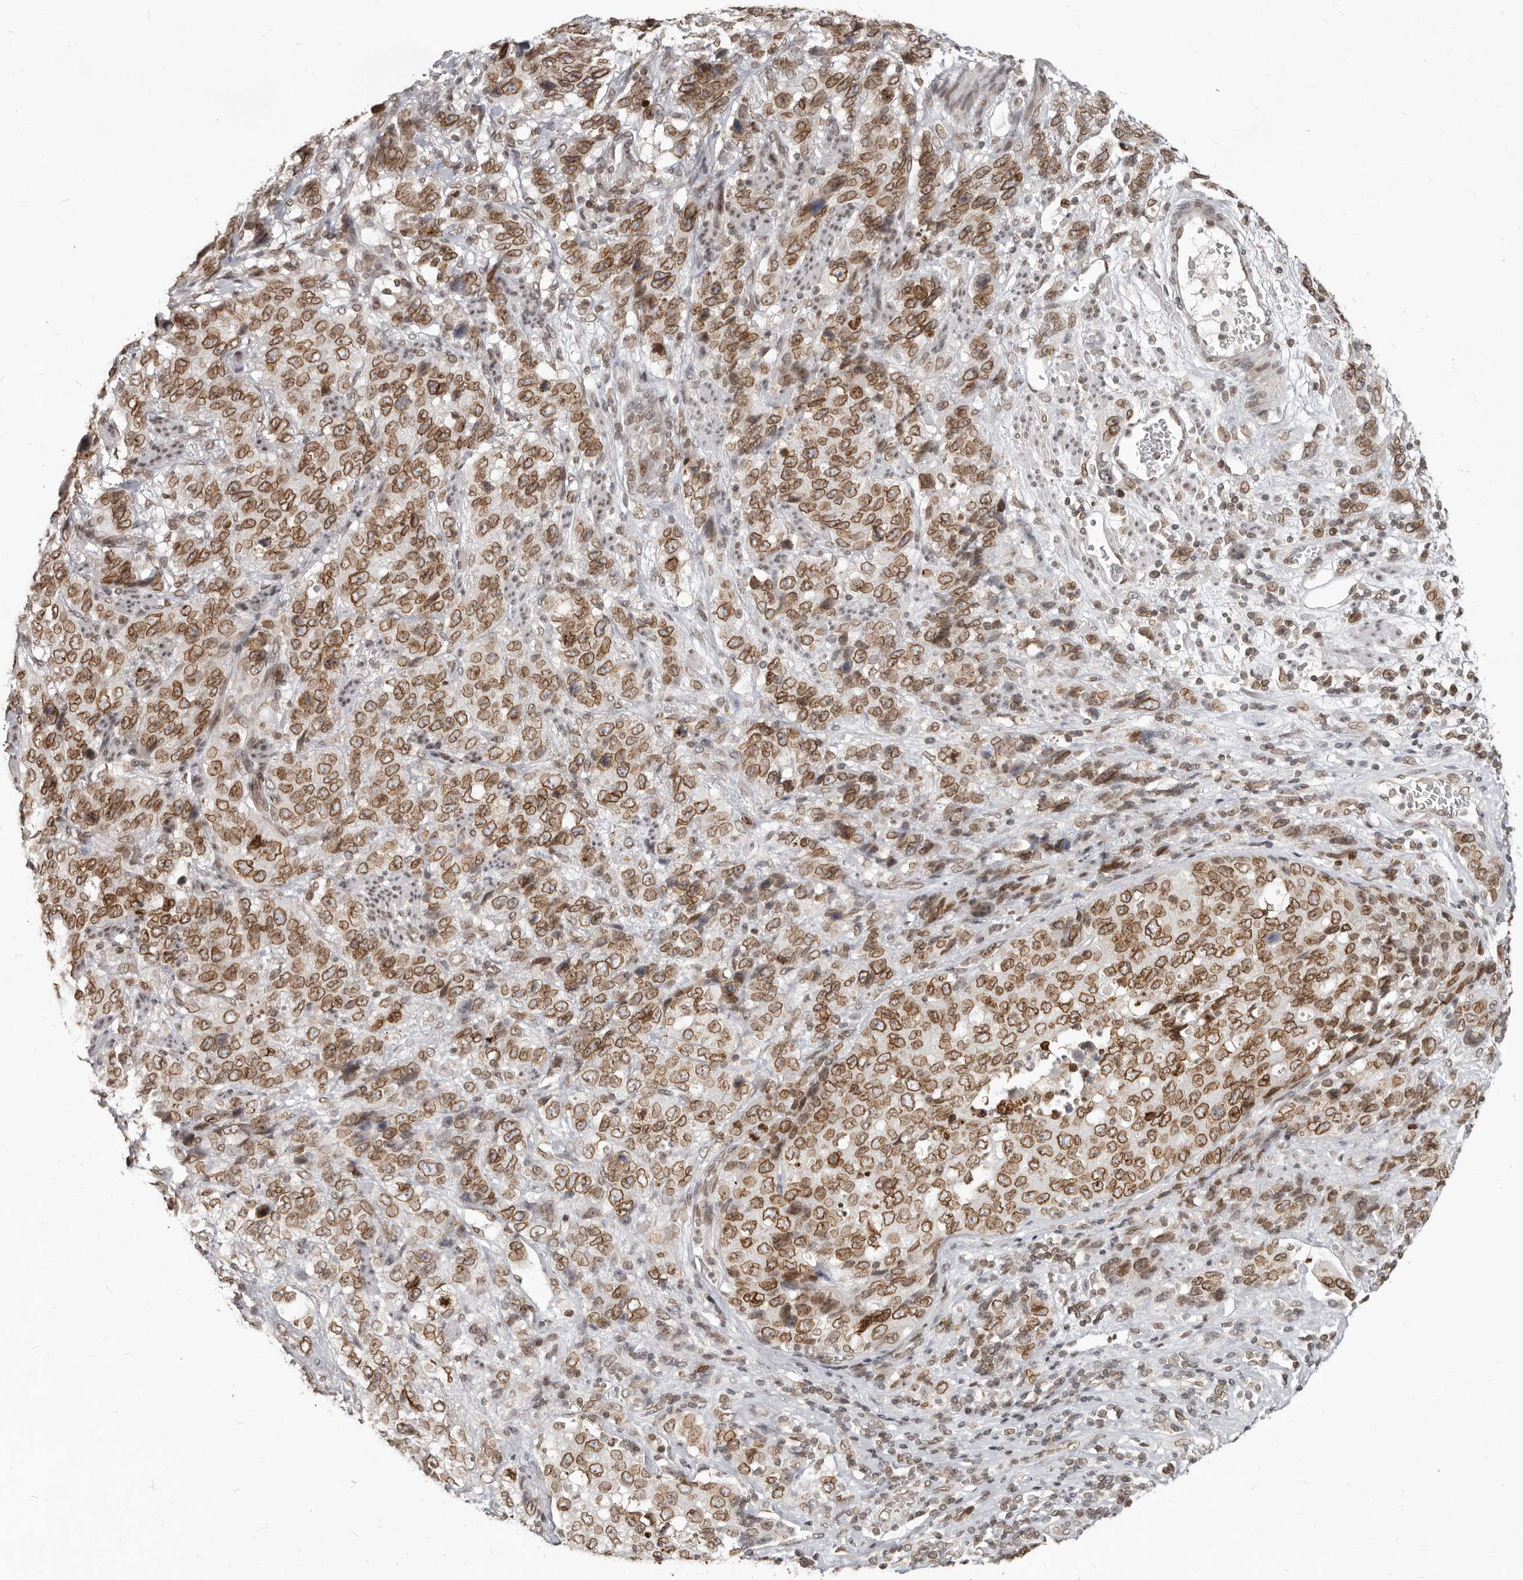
{"staining": {"intensity": "moderate", "quantity": ">75%", "location": "cytoplasmic/membranous,nuclear"}, "tissue": "stomach cancer", "cell_type": "Tumor cells", "image_type": "cancer", "snomed": [{"axis": "morphology", "description": "Adenocarcinoma, NOS"}, {"axis": "topography", "description": "Stomach"}], "caption": "Immunohistochemistry (IHC) micrograph of neoplastic tissue: adenocarcinoma (stomach) stained using immunohistochemistry demonstrates medium levels of moderate protein expression localized specifically in the cytoplasmic/membranous and nuclear of tumor cells, appearing as a cytoplasmic/membranous and nuclear brown color.", "gene": "NUP153", "patient": {"sex": "male", "age": 48}}